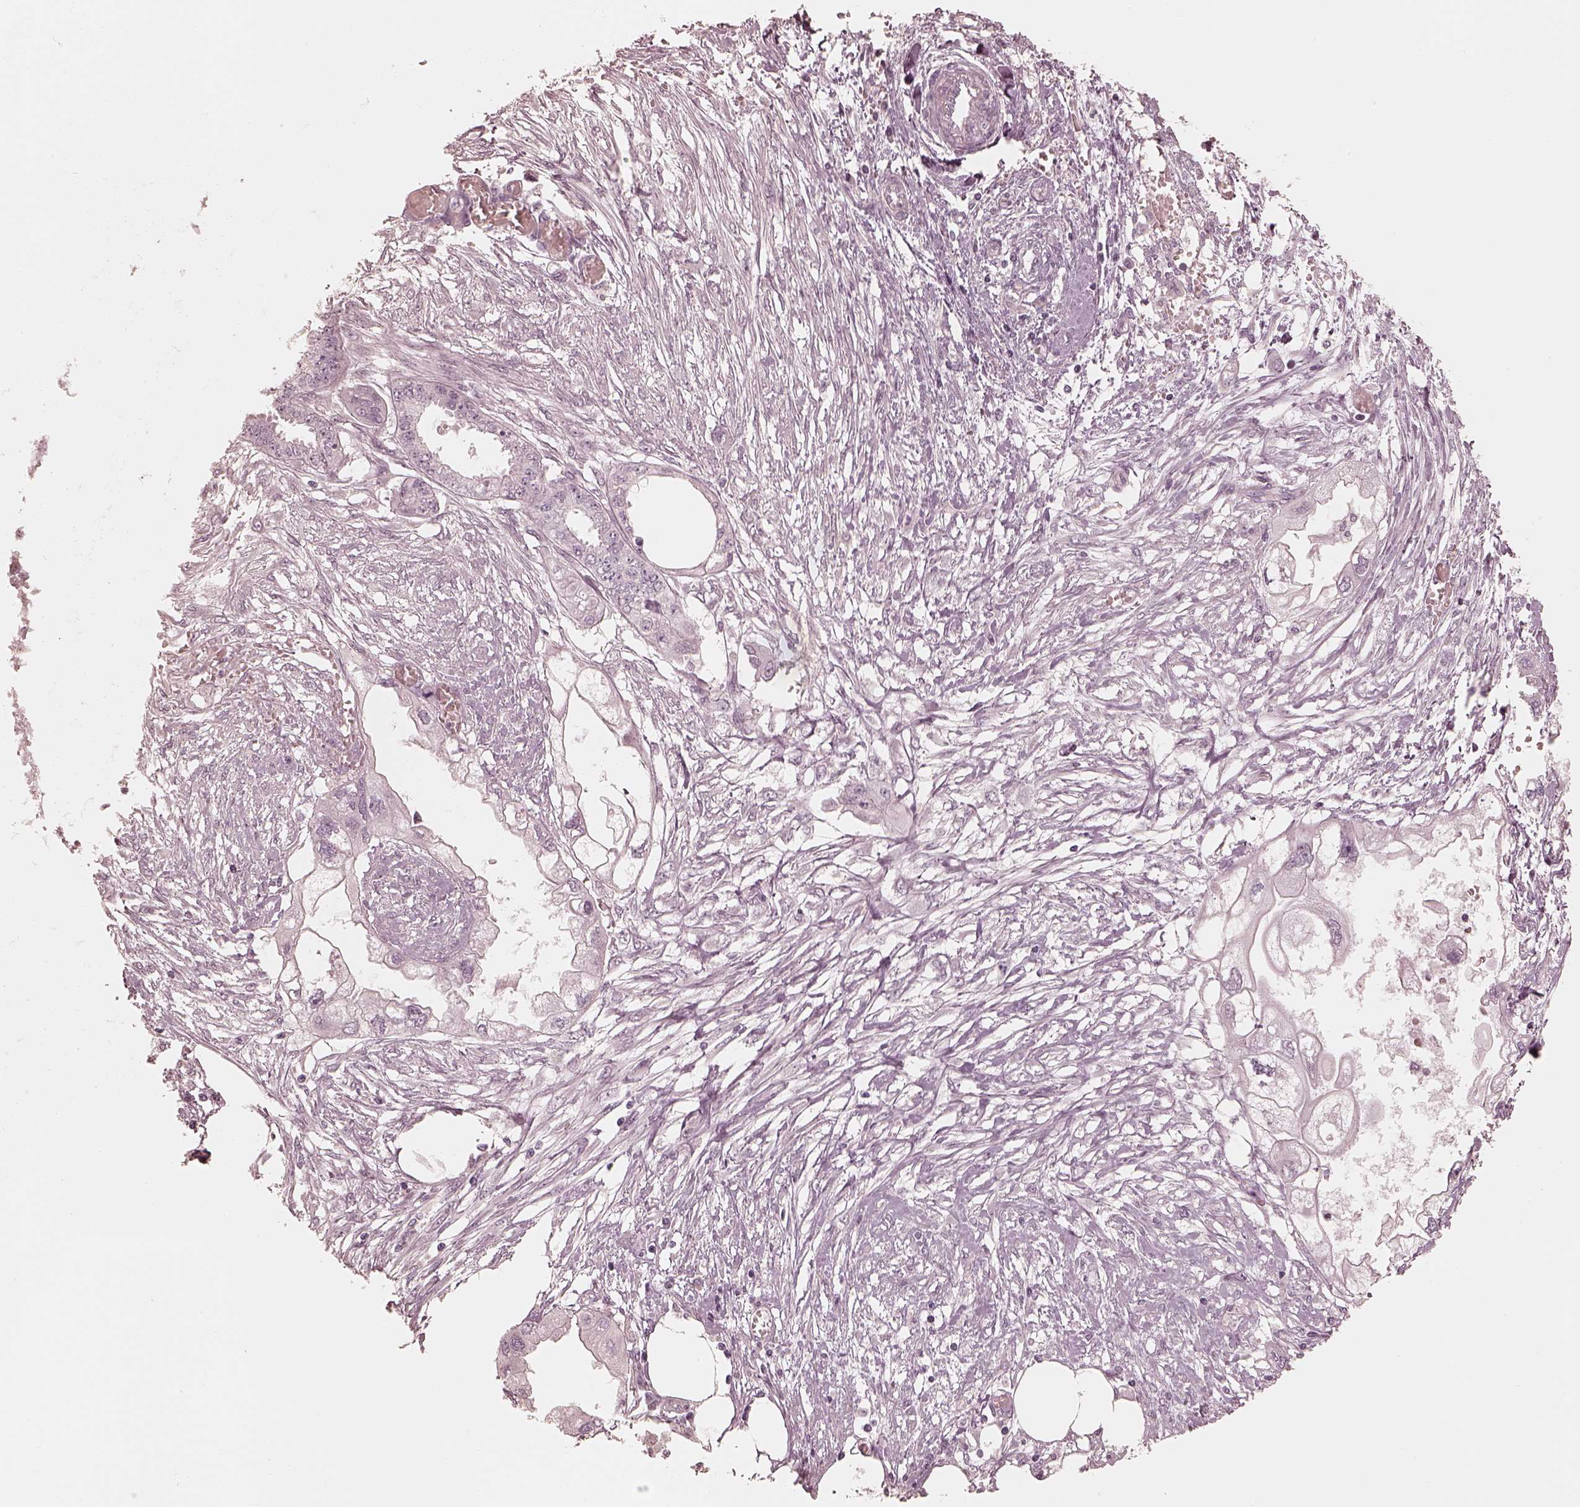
{"staining": {"intensity": "negative", "quantity": "none", "location": "none"}, "tissue": "endometrial cancer", "cell_type": "Tumor cells", "image_type": "cancer", "snomed": [{"axis": "morphology", "description": "Adenocarcinoma, NOS"}, {"axis": "morphology", "description": "Adenocarcinoma, metastatic, NOS"}, {"axis": "topography", "description": "Adipose tissue"}, {"axis": "topography", "description": "Endometrium"}], "caption": "Tumor cells are negative for protein expression in human endometrial cancer.", "gene": "CALR3", "patient": {"sex": "female", "age": 67}}